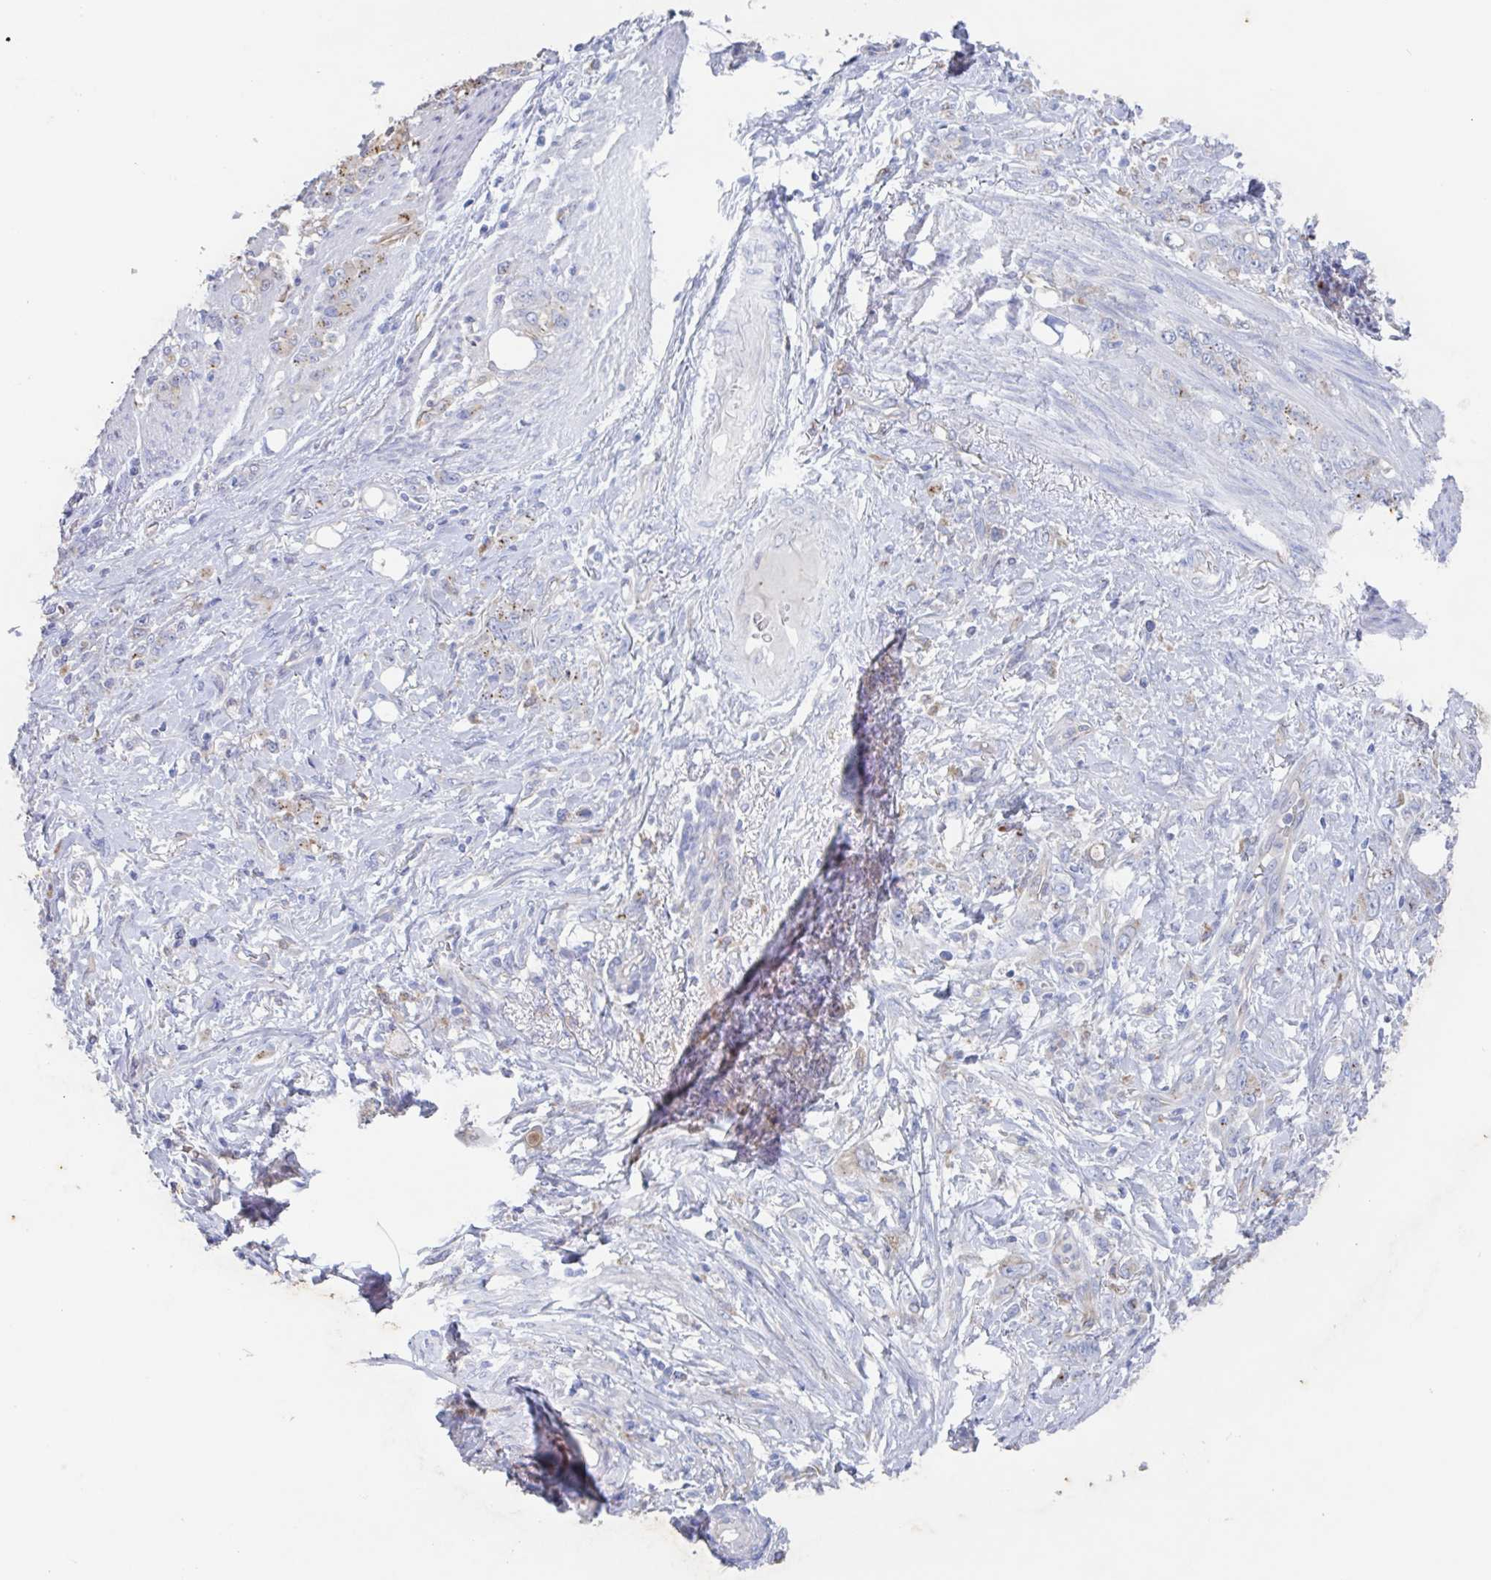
{"staining": {"intensity": "moderate", "quantity": "<25%", "location": "cytoplasmic/membranous"}, "tissue": "stomach cancer", "cell_type": "Tumor cells", "image_type": "cancer", "snomed": [{"axis": "morphology", "description": "Adenocarcinoma, NOS"}, {"axis": "topography", "description": "Stomach"}], "caption": "Stomach cancer tissue displays moderate cytoplasmic/membranous positivity in approximately <25% of tumor cells", "gene": "MANBA", "patient": {"sex": "female", "age": 79}}